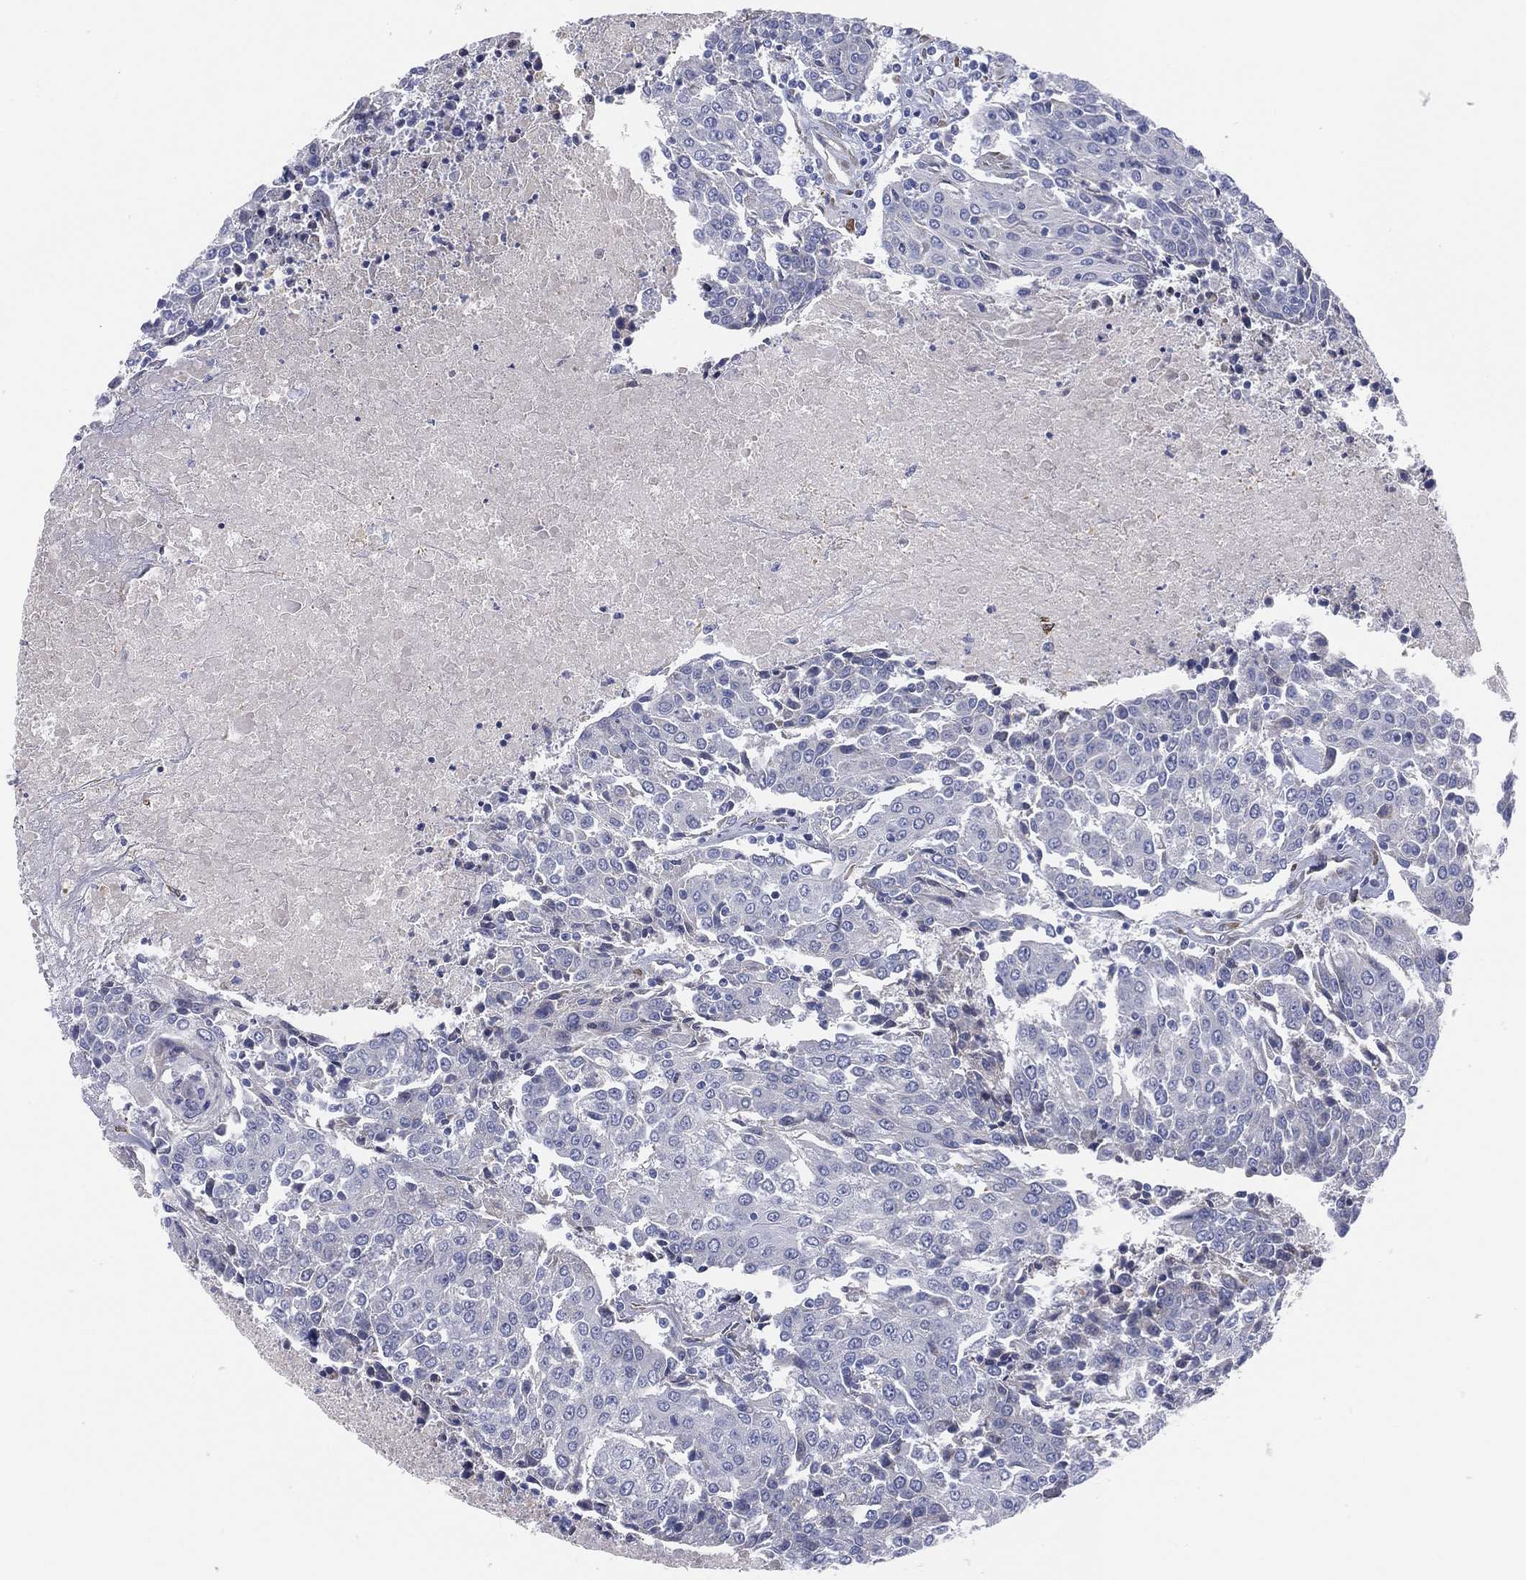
{"staining": {"intensity": "negative", "quantity": "none", "location": "none"}, "tissue": "urothelial cancer", "cell_type": "Tumor cells", "image_type": "cancer", "snomed": [{"axis": "morphology", "description": "Urothelial carcinoma, High grade"}, {"axis": "topography", "description": "Urinary bladder"}], "caption": "A histopathology image of human urothelial cancer is negative for staining in tumor cells.", "gene": "MLF1", "patient": {"sex": "female", "age": 85}}